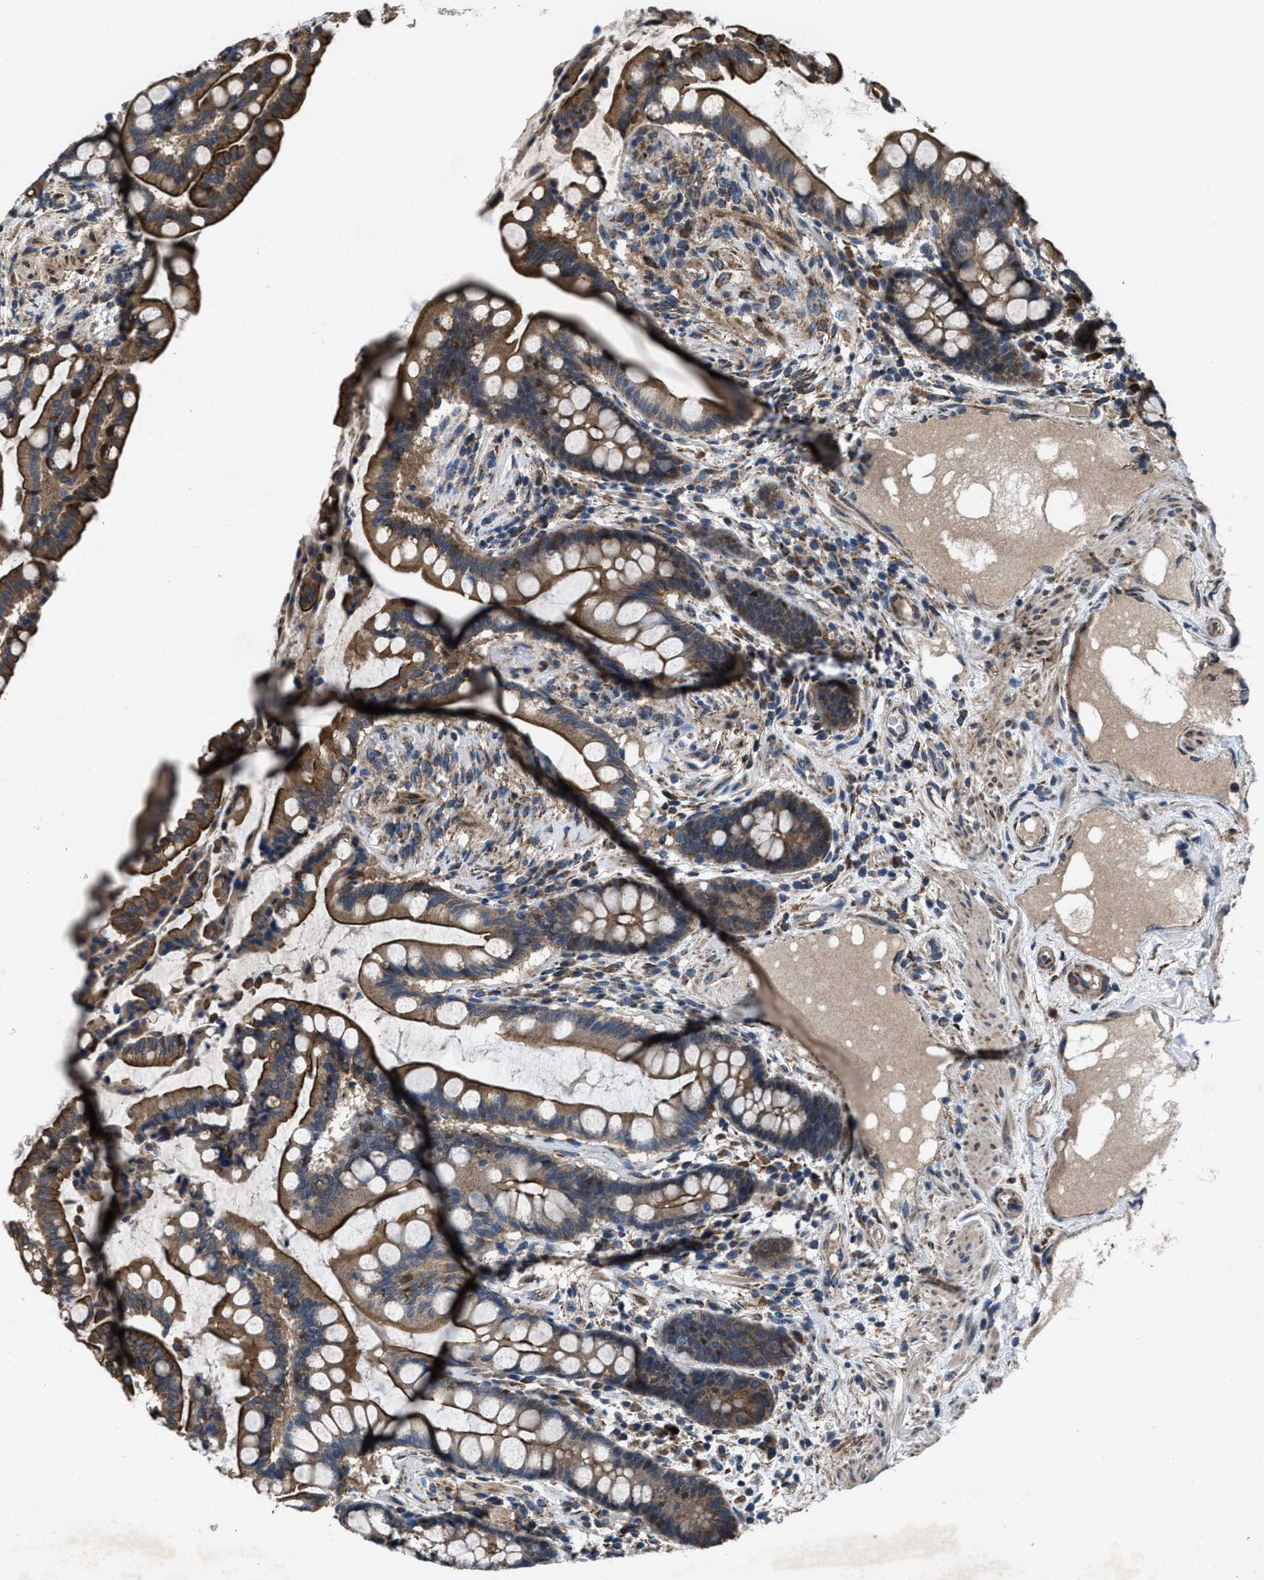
{"staining": {"intensity": "negative", "quantity": "none", "location": "none"}, "tissue": "colon", "cell_type": "Endothelial cells", "image_type": "normal", "snomed": [{"axis": "morphology", "description": "Normal tissue, NOS"}, {"axis": "topography", "description": "Colon"}], "caption": "Micrograph shows no protein staining in endothelial cells of normal colon.", "gene": "PDP1", "patient": {"sex": "male", "age": 73}}